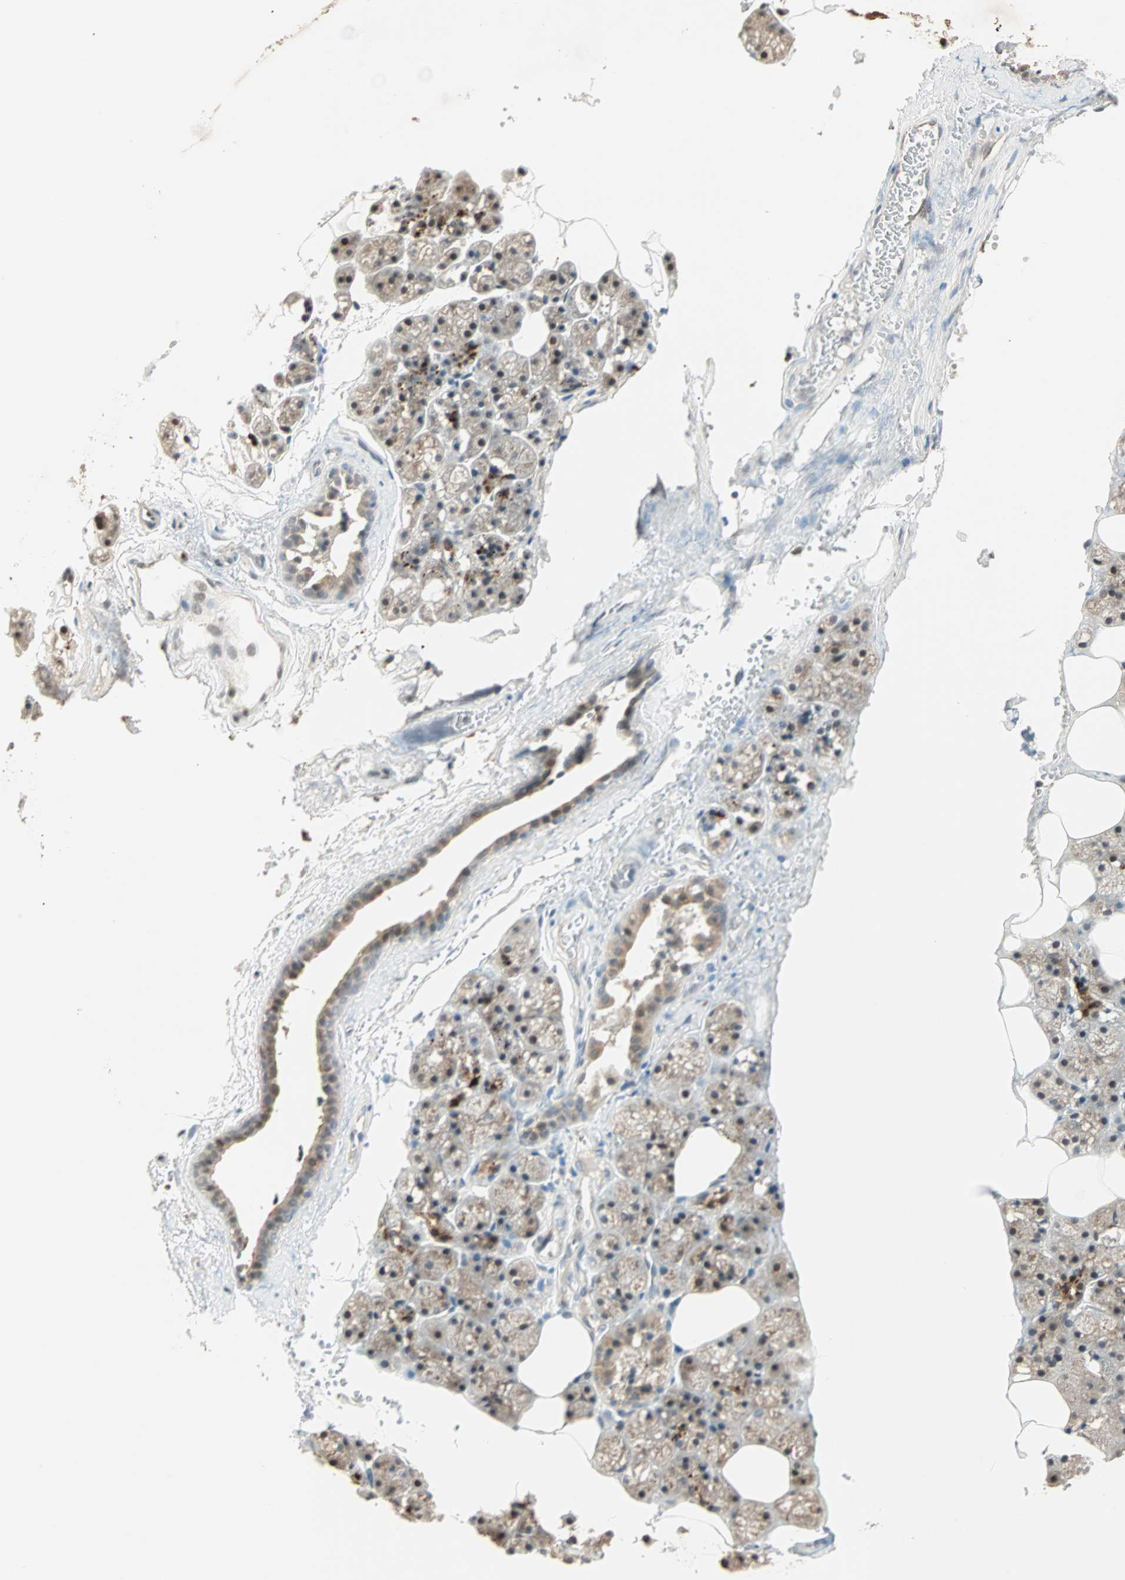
{"staining": {"intensity": "moderate", "quantity": "25%-75%", "location": "cytoplasmic/membranous"}, "tissue": "salivary gland", "cell_type": "Glandular cells", "image_type": "normal", "snomed": [{"axis": "morphology", "description": "Normal tissue, NOS"}, {"axis": "topography", "description": "Salivary gland"}], "caption": "Benign salivary gland was stained to show a protein in brown. There is medium levels of moderate cytoplasmic/membranous positivity in about 25%-75% of glandular cells. (DAB IHC, brown staining for protein, blue staining for nuclei).", "gene": "PRDM2", "patient": {"sex": "male", "age": 62}}